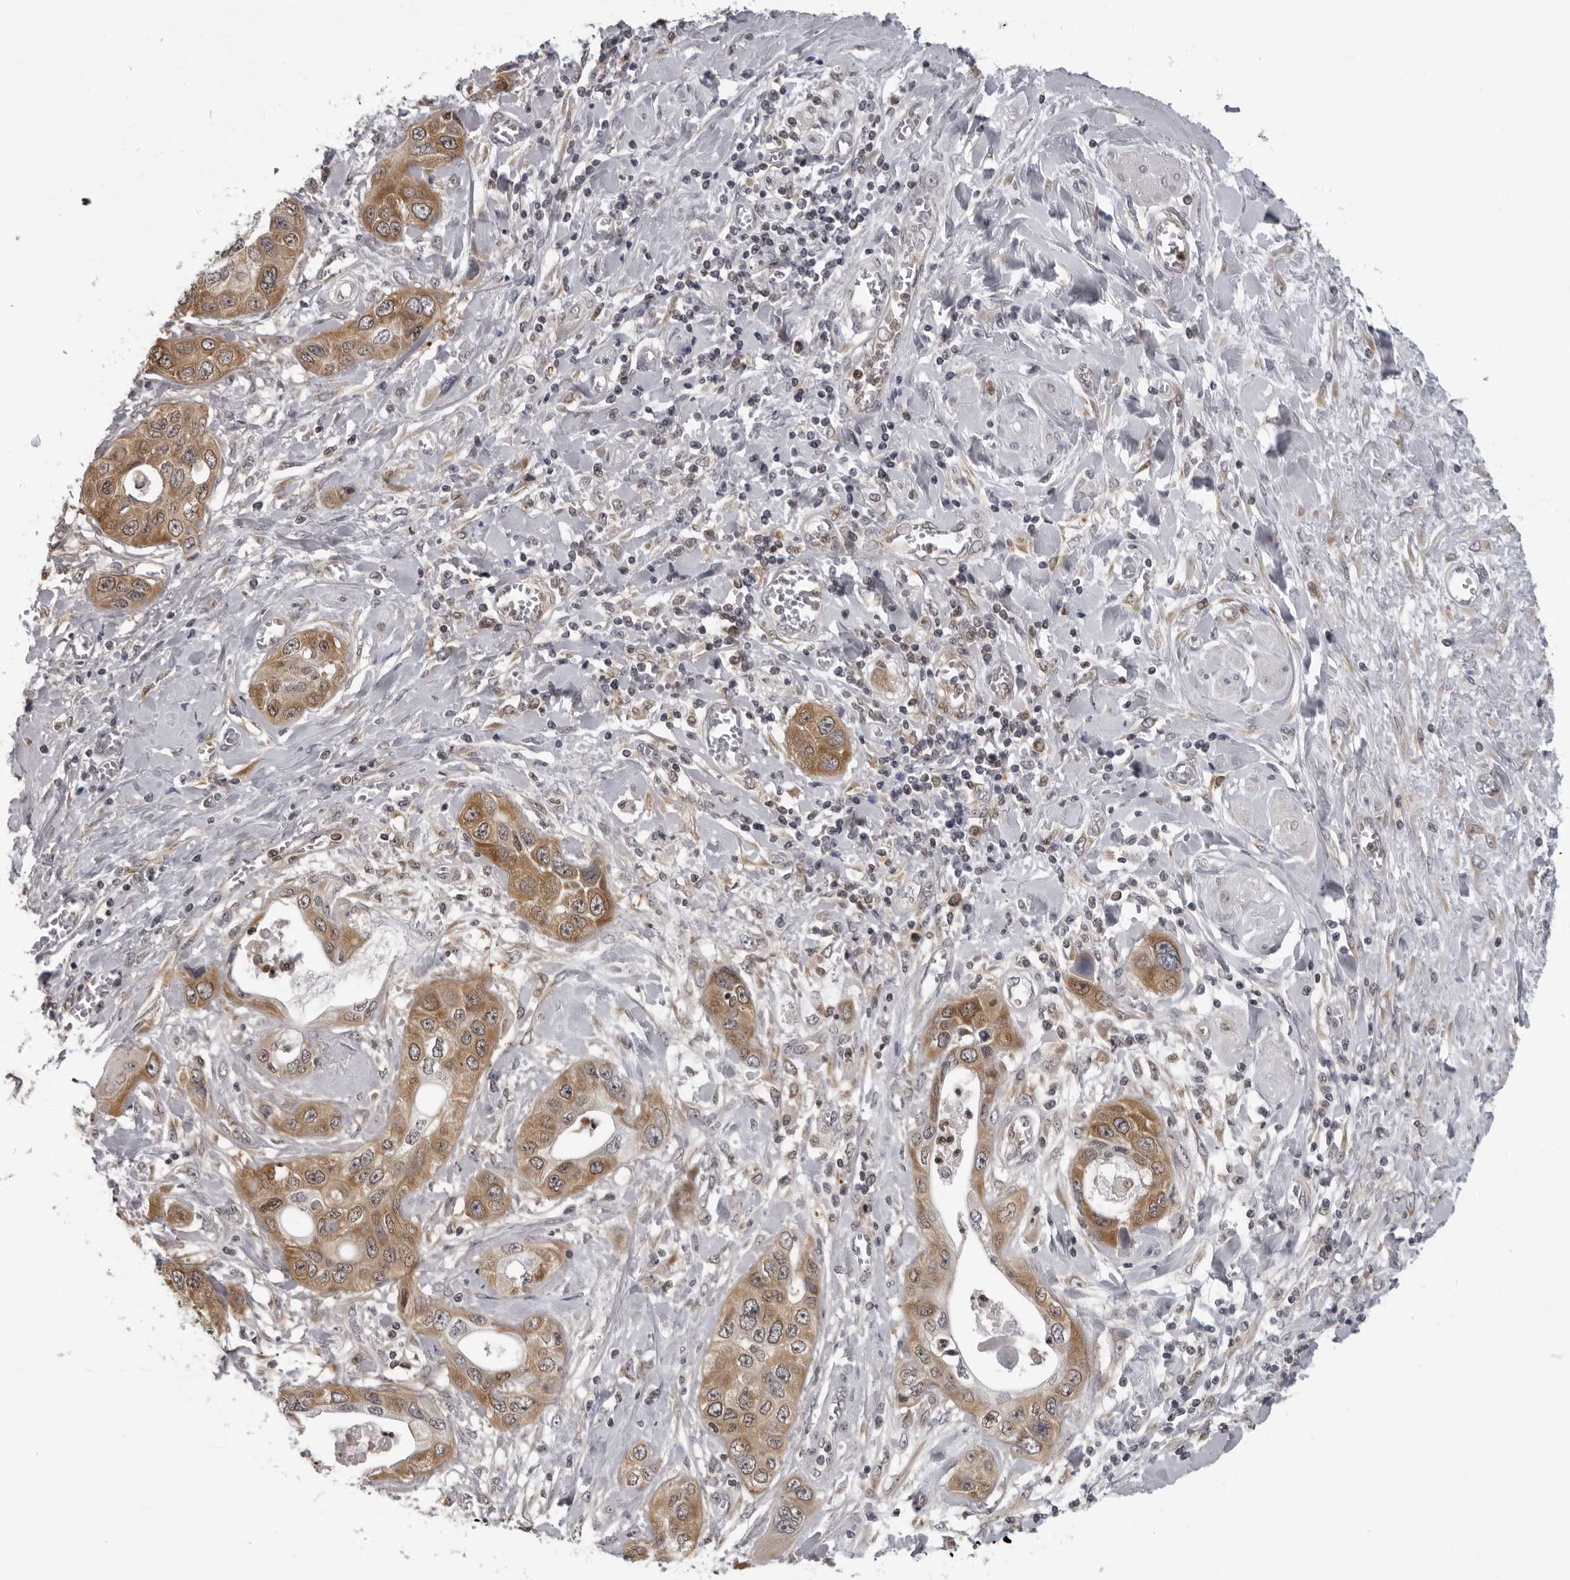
{"staining": {"intensity": "moderate", "quantity": ">75%", "location": "cytoplasmic/membranous"}, "tissue": "pancreatic cancer", "cell_type": "Tumor cells", "image_type": "cancer", "snomed": [{"axis": "morphology", "description": "Adenocarcinoma, NOS"}, {"axis": "topography", "description": "Pancreas"}], "caption": "The immunohistochemical stain shows moderate cytoplasmic/membranous staining in tumor cells of pancreatic cancer (adenocarcinoma) tissue. (IHC, brightfield microscopy, high magnification).", "gene": "MRPS15", "patient": {"sex": "female", "age": 70}}